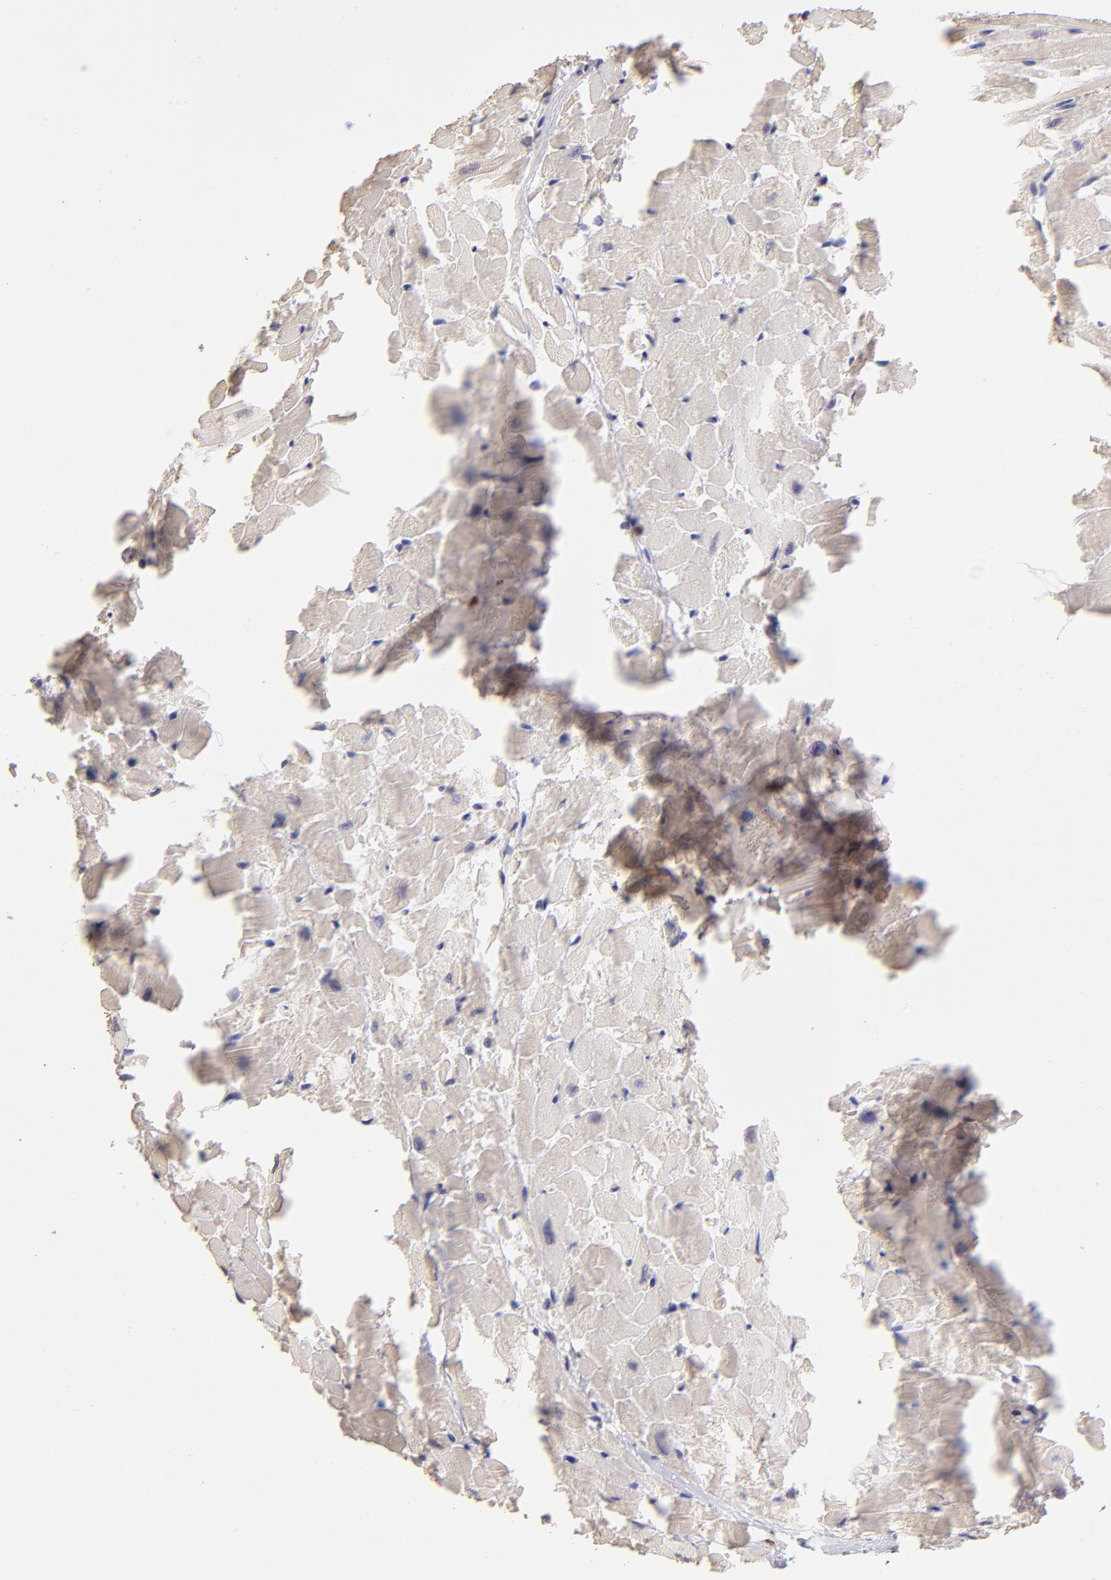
{"staining": {"intensity": "negative", "quantity": "none", "location": "none"}, "tissue": "heart muscle", "cell_type": "Cardiomyocytes", "image_type": "normal", "snomed": [{"axis": "morphology", "description": "Normal tissue, NOS"}, {"axis": "topography", "description": "Heart"}], "caption": "The micrograph shows no staining of cardiomyocytes in benign heart muscle. Nuclei are stained in blue.", "gene": "RNASEL", "patient": {"sex": "female", "age": 19}}